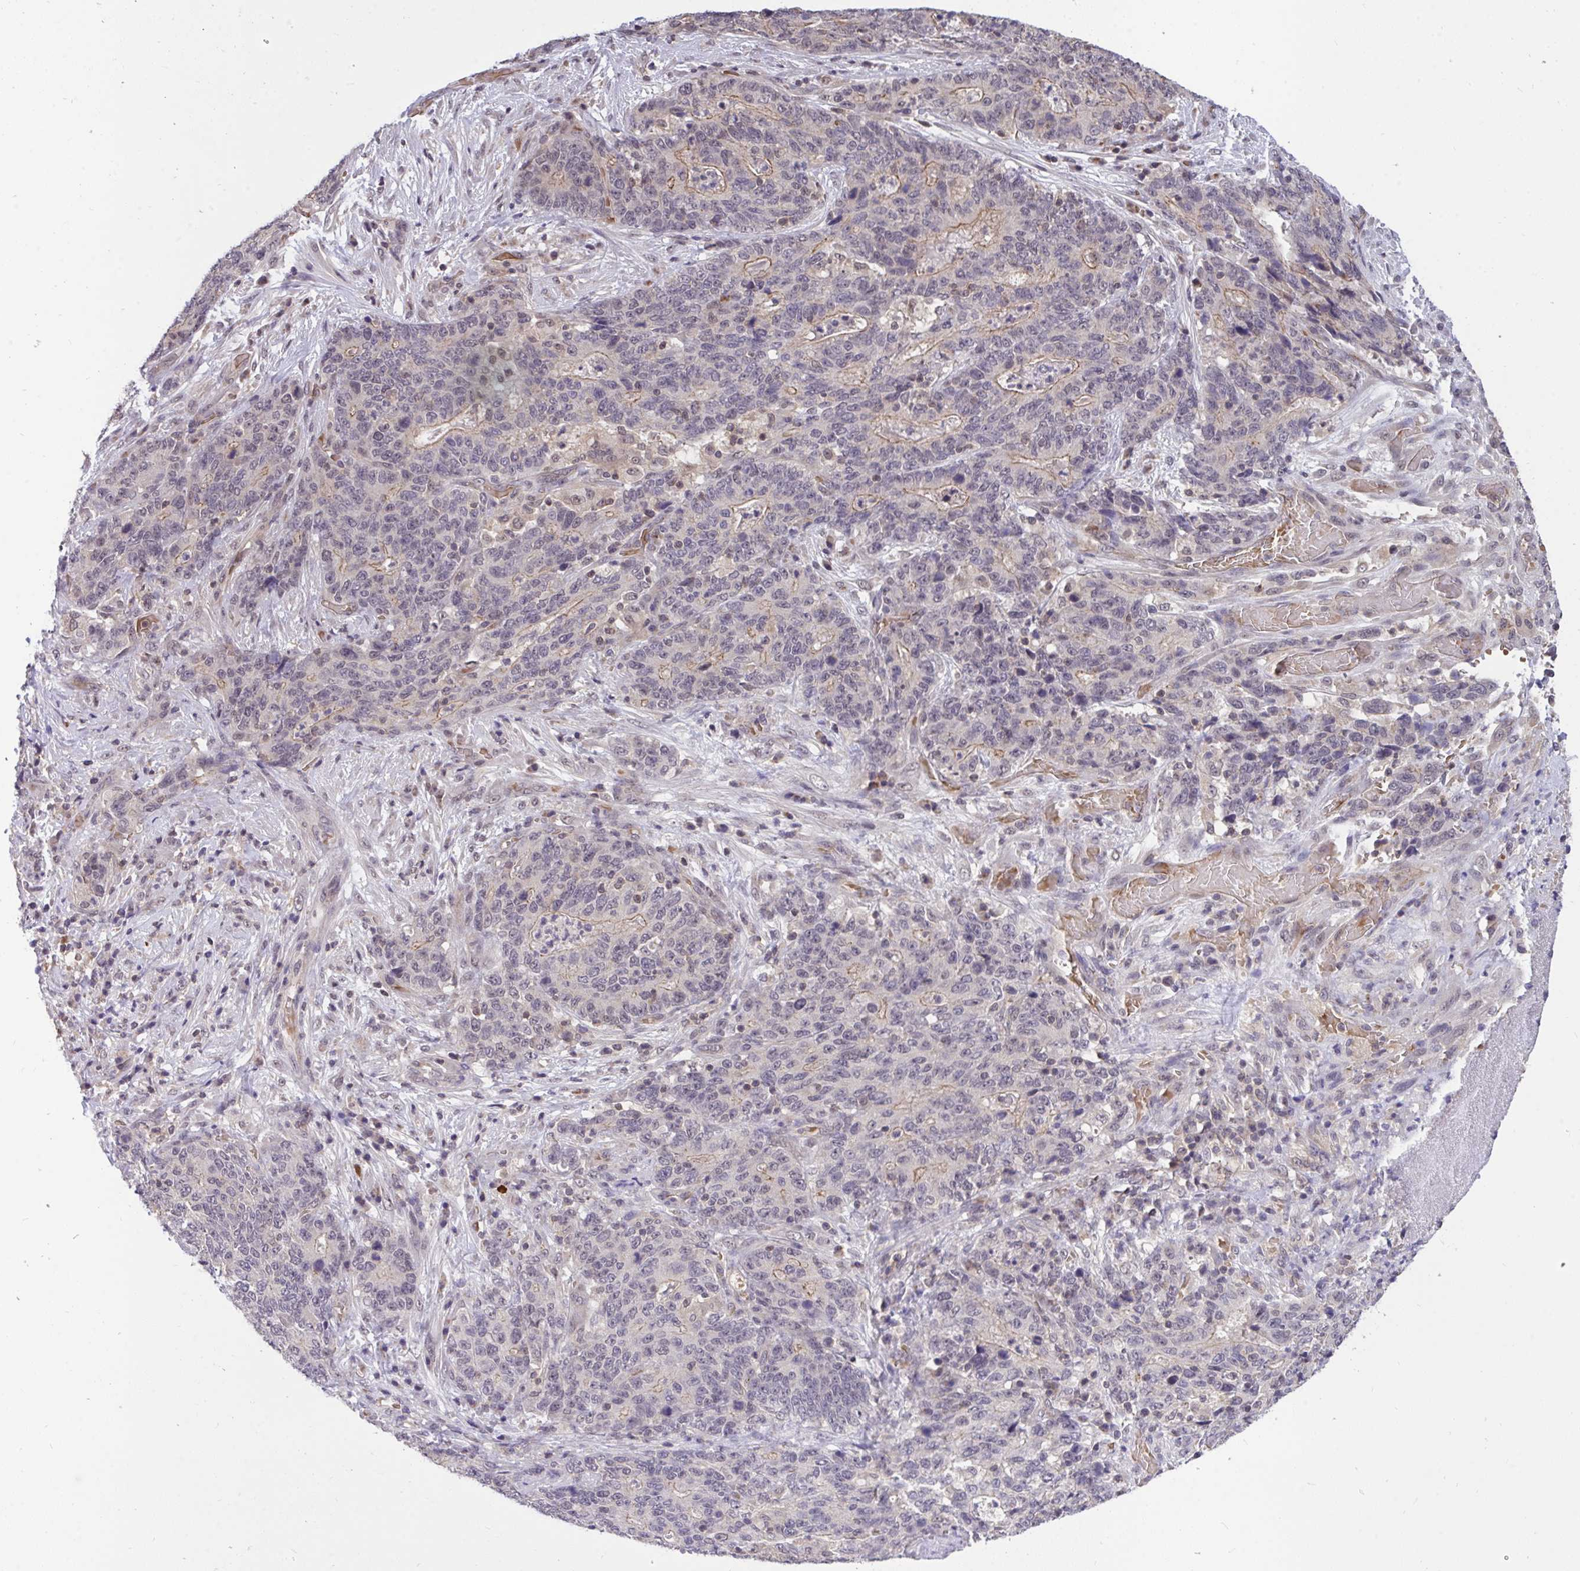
{"staining": {"intensity": "weak", "quantity": "<25%", "location": "cytoplasmic/membranous"}, "tissue": "stomach cancer", "cell_type": "Tumor cells", "image_type": "cancer", "snomed": [{"axis": "morphology", "description": "Normal tissue, NOS"}, {"axis": "morphology", "description": "Adenocarcinoma, NOS"}, {"axis": "topography", "description": "Stomach"}], "caption": "A high-resolution photomicrograph shows IHC staining of stomach adenocarcinoma, which shows no significant positivity in tumor cells.", "gene": "PPP1CA", "patient": {"sex": "female", "age": 64}}